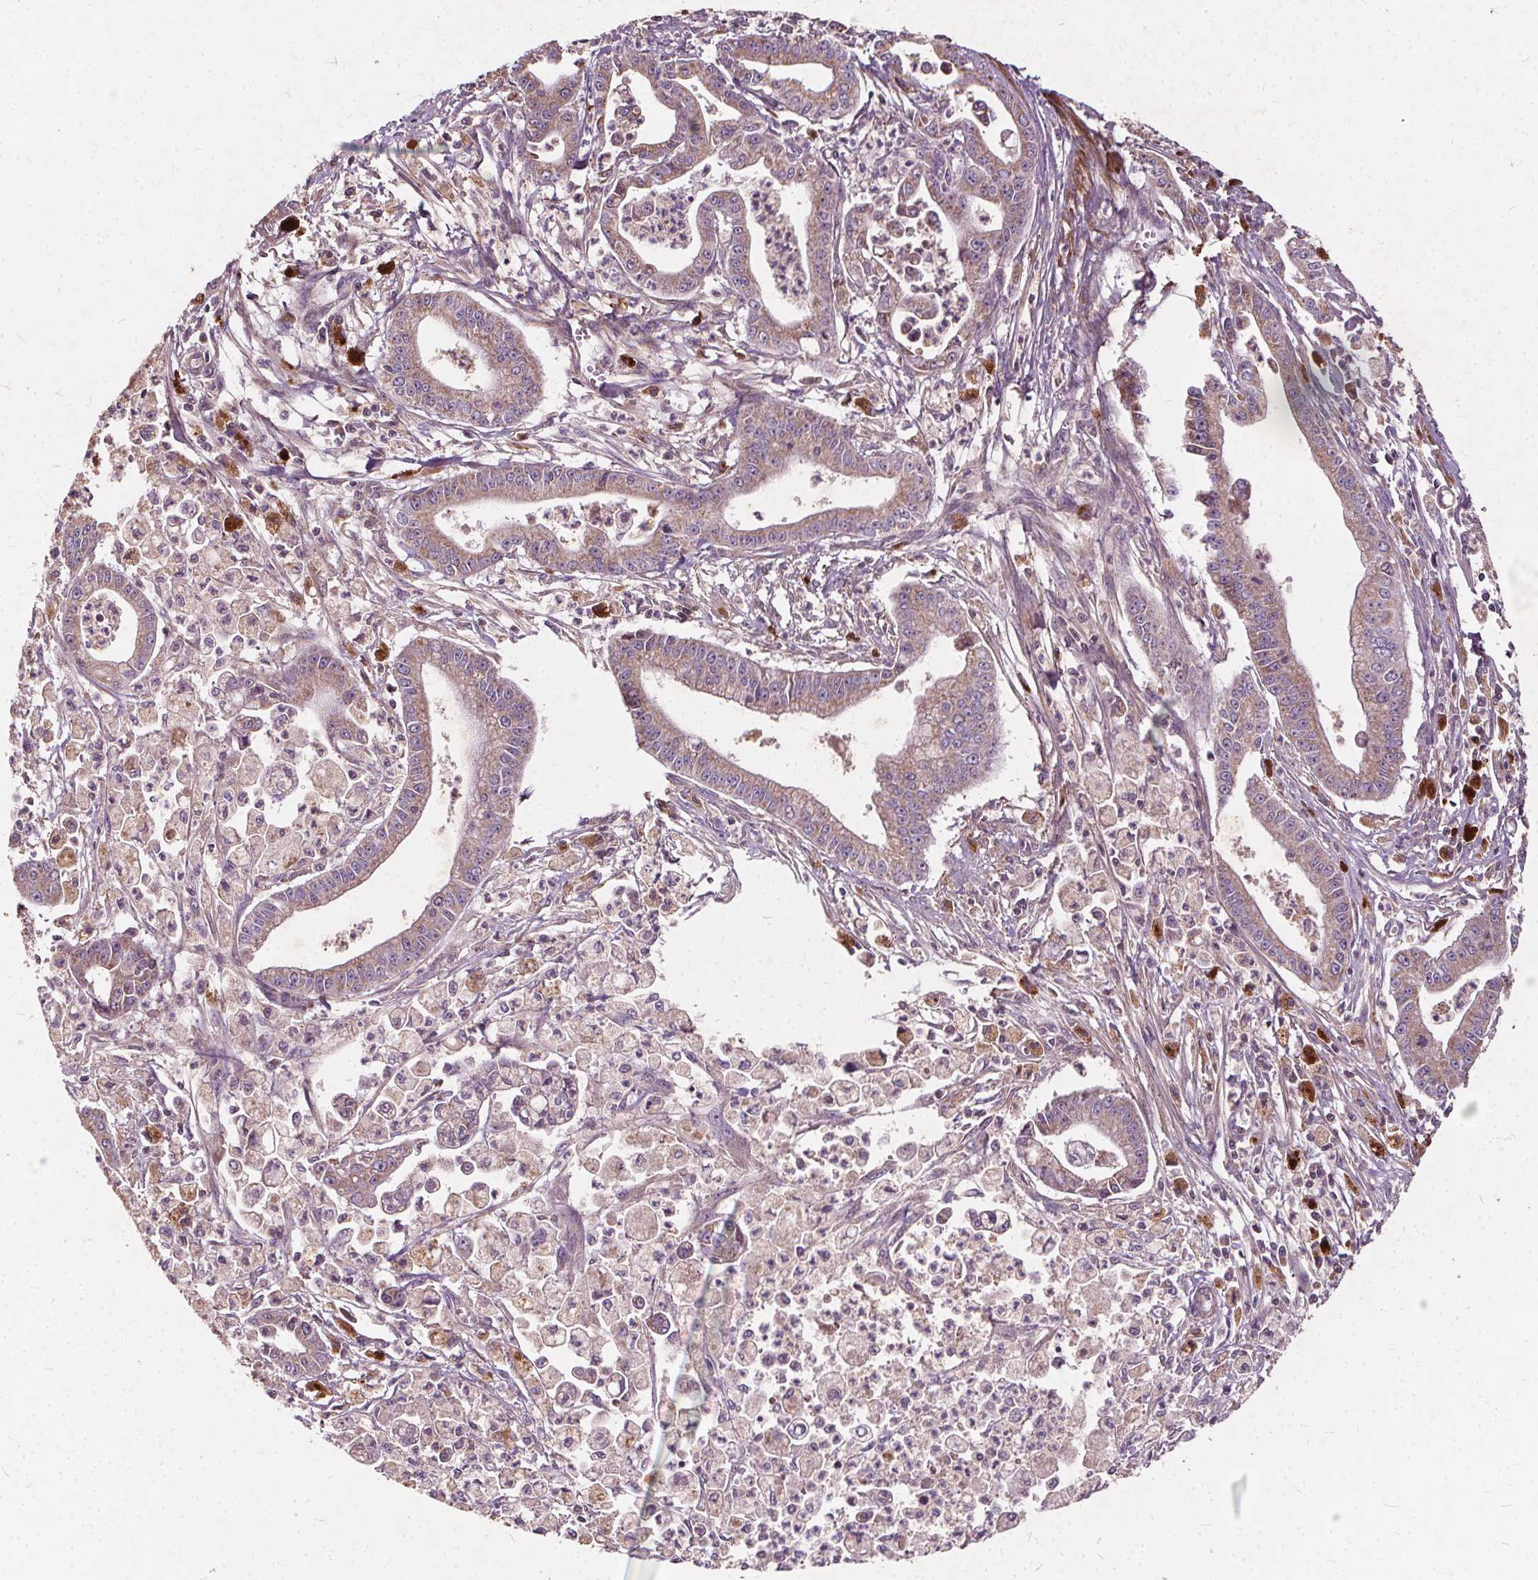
{"staining": {"intensity": "weak", "quantity": ">75%", "location": "cytoplasmic/membranous"}, "tissue": "pancreatic cancer", "cell_type": "Tumor cells", "image_type": "cancer", "snomed": [{"axis": "morphology", "description": "Adenocarcinoma, NOS"}, {"axis": "topography", "description": "Pancreas"}], "caption": "This is a micrograph of immunohistochemistry (IHC) staining of pancreatic cancer (adenocarcinoma), which shows weak expression in the cytoplasmic/membranous of tumor cells.", "gene": "ORAI2", "patient": {"sex": "female", "age": 65}}